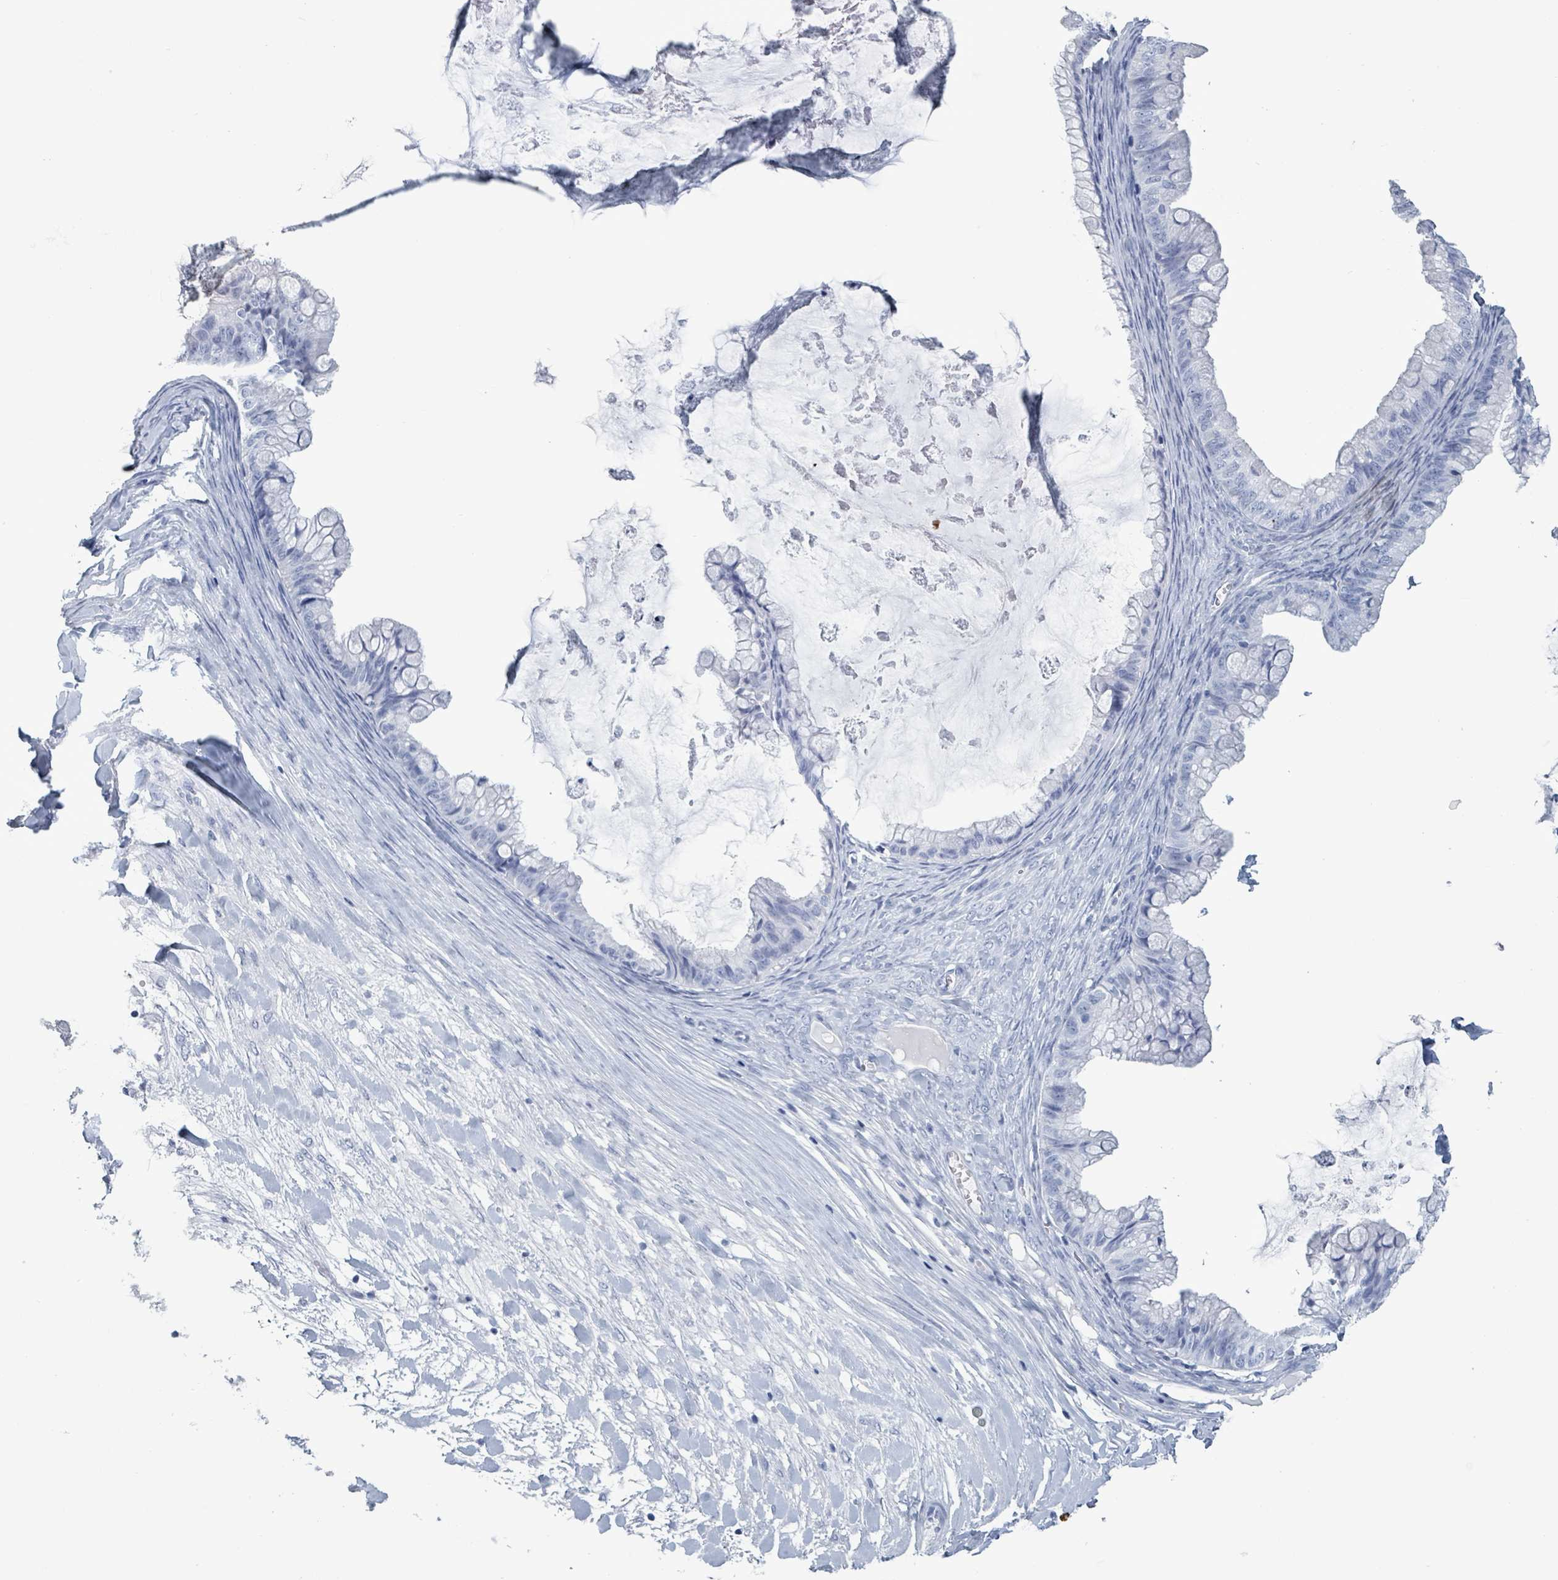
{"staining": {"intensity": "negative", "quantity": "none", "location": "none"}, "tissue": "ovarian cancer", "cell_type": "Tumor cells", "image_type": "cancer", "snomed": [{"axis": "morphology", "description": "Cystadenocarcinoma, mucinous, NOS"}, {"axis": "topography", "description": "Ovary"}], "caption": "Immunohistochemistry of human ovarian mucinous cystadenocarcinoma shows no positivity in tumor cells.", "gene": "NKX2-1", "patient": {"sex": "female", "age": 35}}